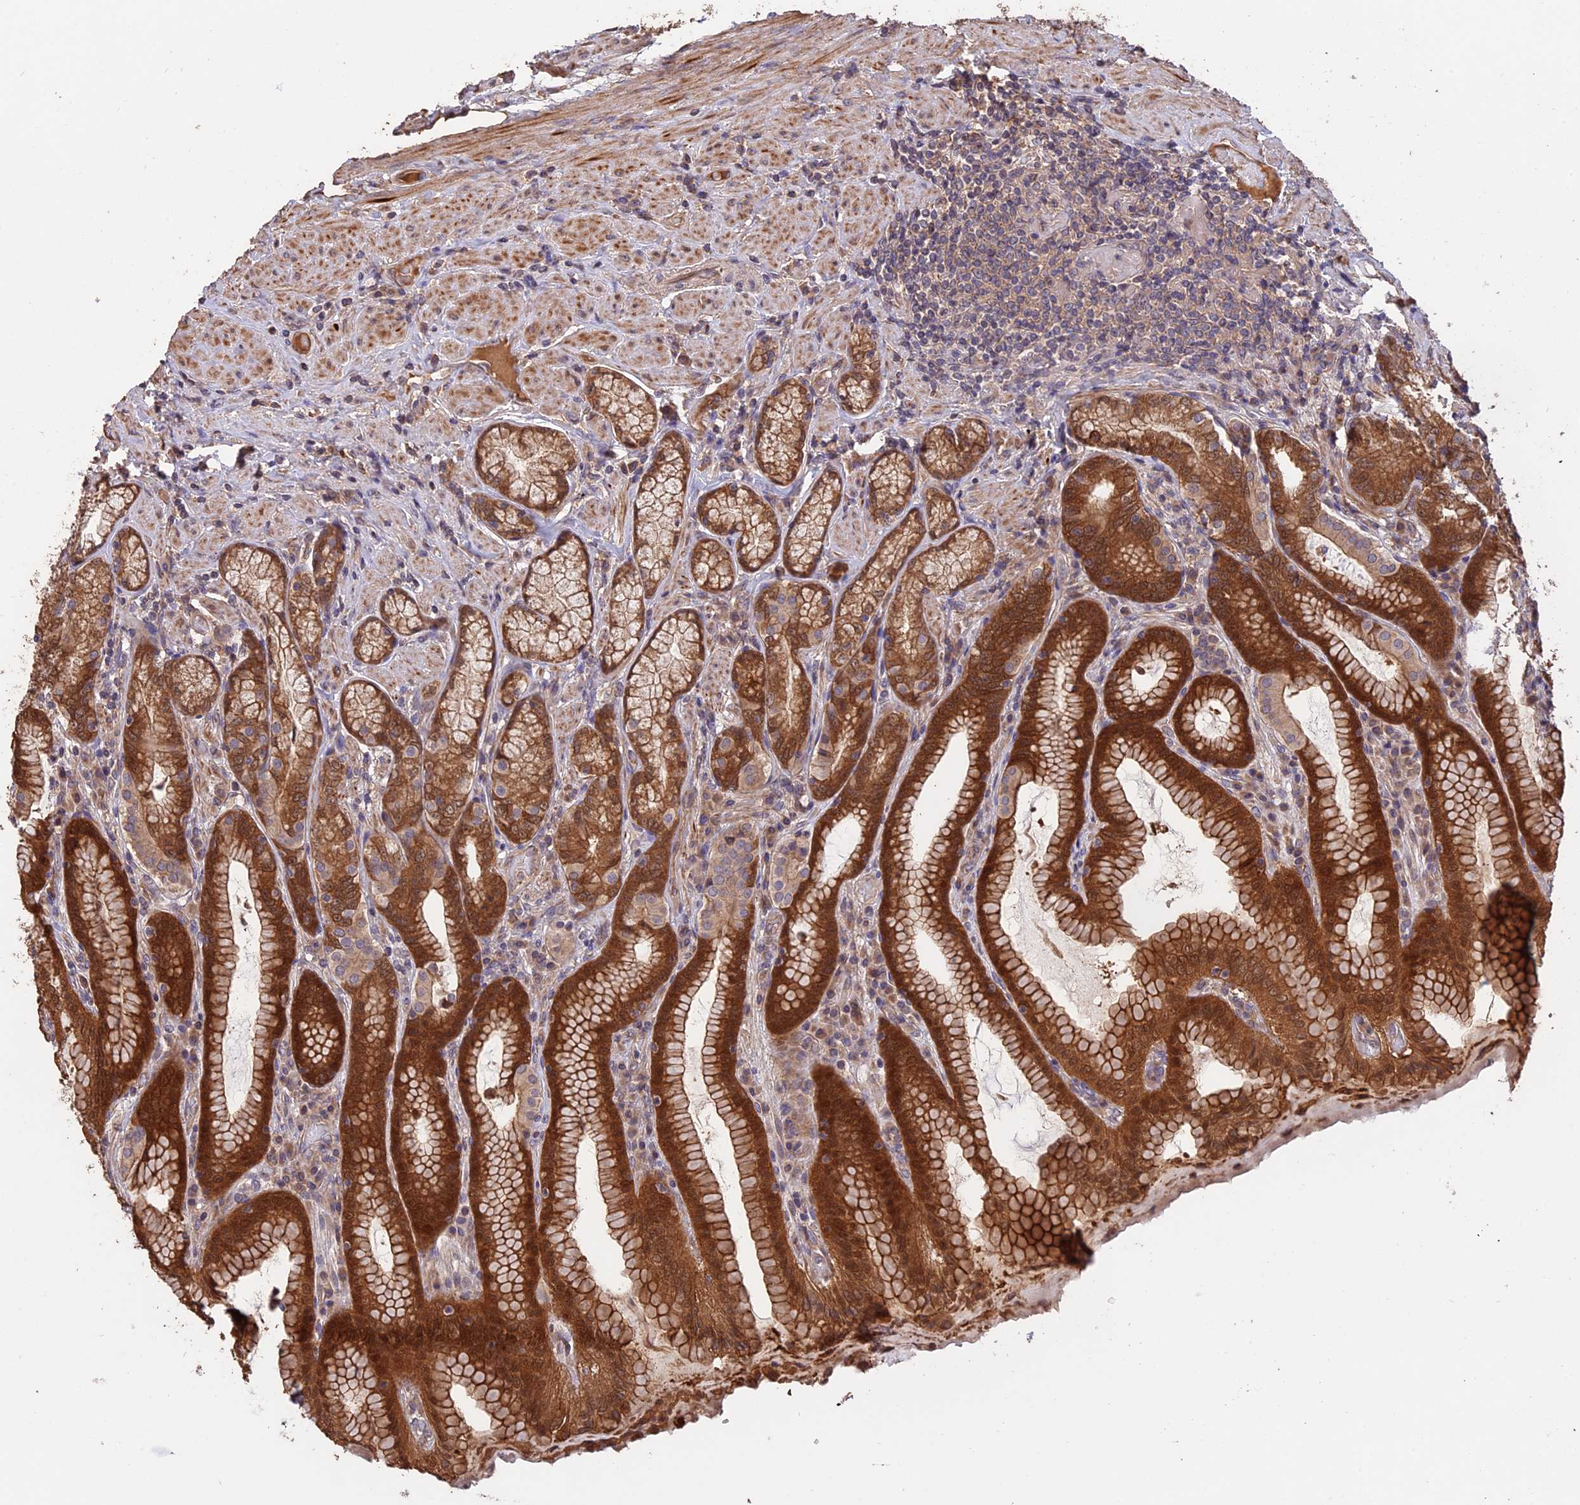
{"staining": {"intensity": "strong", "quantity": "25%-75%", "location": "cytoplasmic/membranous,nuclear"}, "tissue": "stomach", "cell_type": "Glandular cells", "image_type": "normal", "snomed": [{"axis": "morphology", "description": "Normal tissue, NOS"}, {"axis": "topography", "description": "Stomach, upper"}, {"axis": "topography", "description": "Stomach, lower"}], "caption": "The image exhibits staining of normal stomach, revealing strong cytoplasmic/membranous,nuclear protein expression (brown color) within glandular cells.", "gene": "RASAL1", "patient": {"sex": "female", "age": 76}}